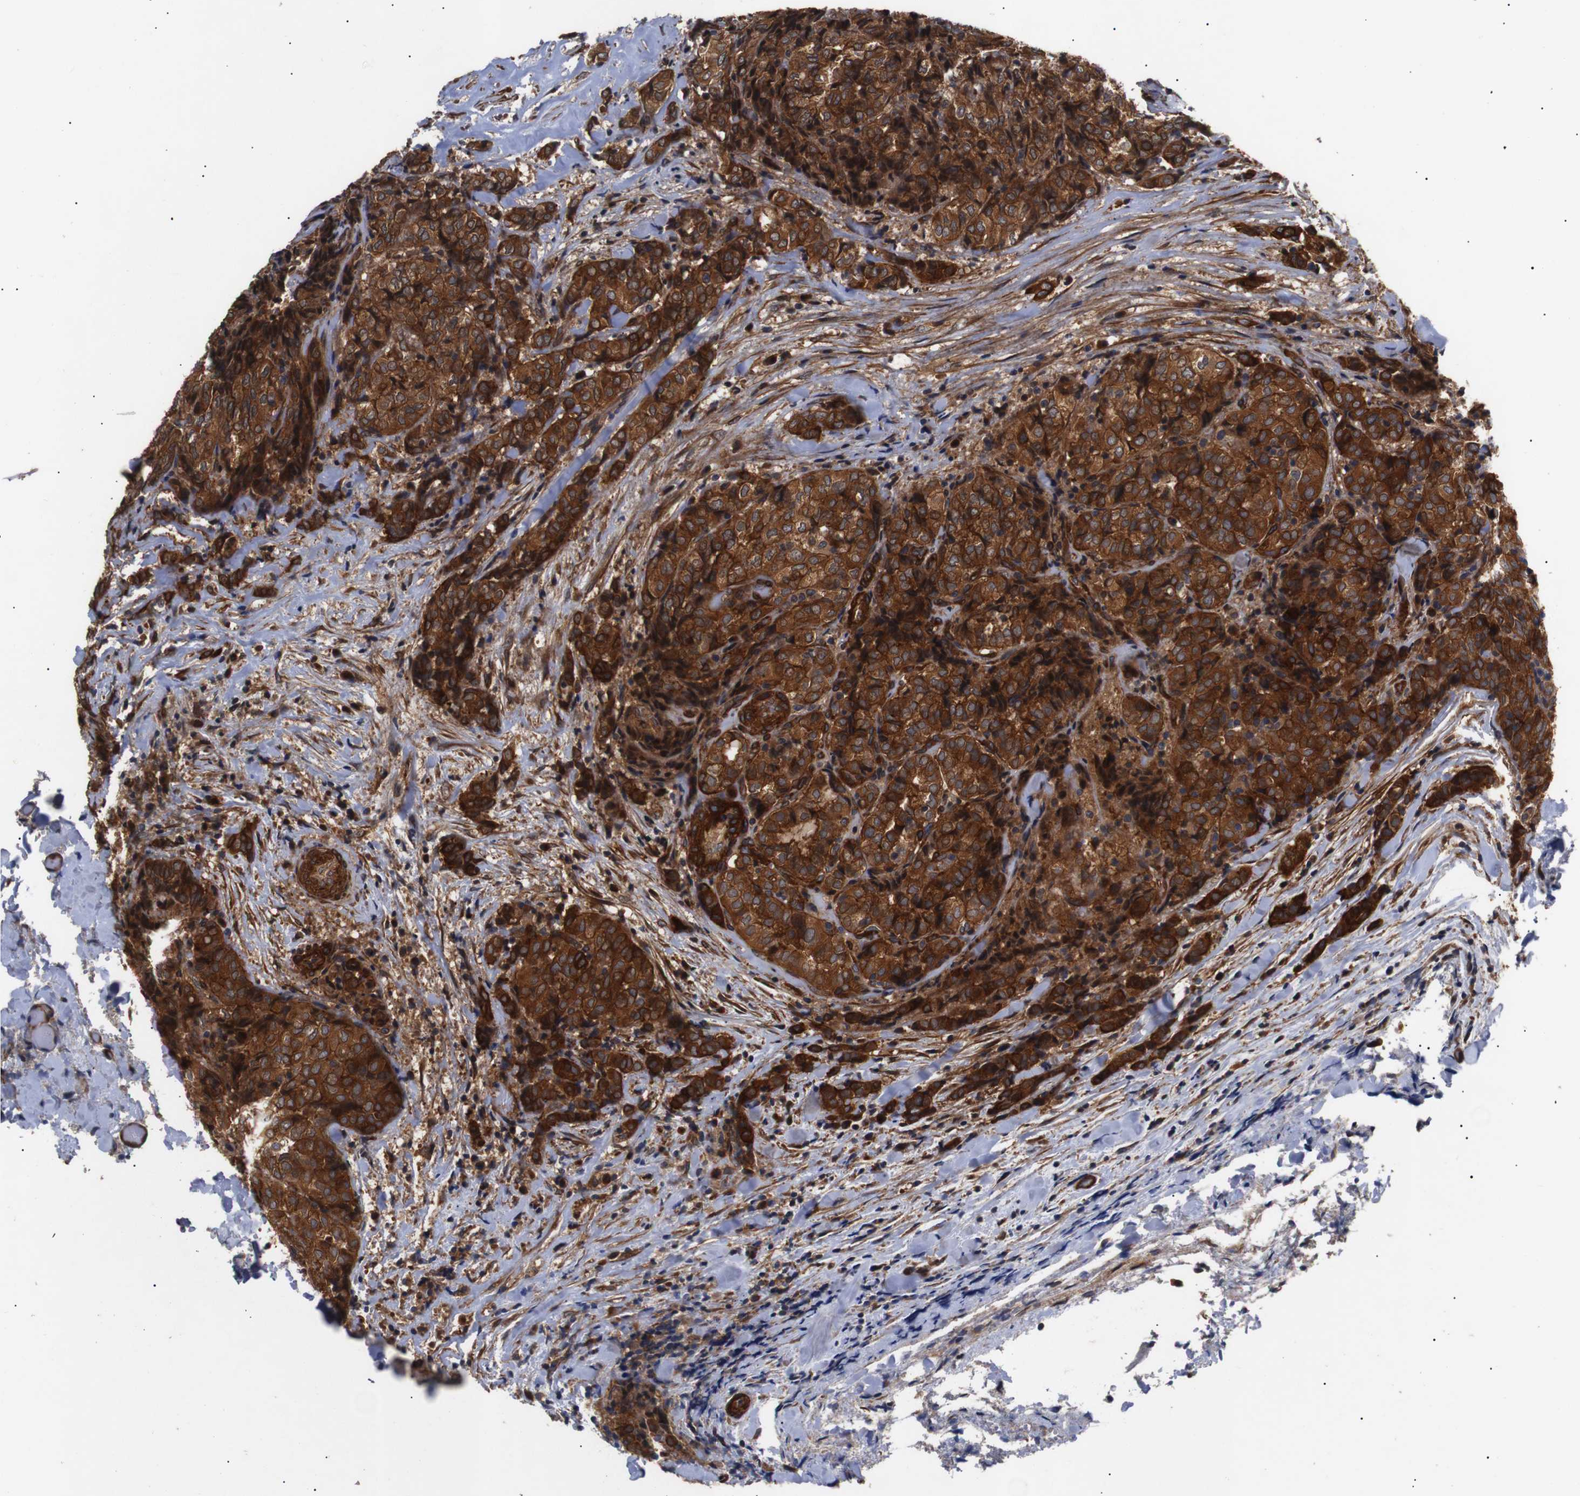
{"staining": {"intensity": "strong", "quantity": ">75%", "location": "cytoplasmic/membranous"}, "tissue": "thyroid cancer", "cell_type": "Tumor cells", "image_type": "cancer", "snomed": [{"axis": "morphology", "description": "Normal tissue, NOS"}, {"axis": "morphology", "description": "Papillary adenocarcinoma, NOS"}, {"axis": "topography", "description": "Thyroid gland"}], "caption": "Strong cytoplasmic/membranous protein expression is identified in approximately >75% of tumor cells in papillary adenocarcinoma (thyroid). (IHC, brightfield microscopy, high magnification).", "gene": "PAWR", "patient": {"sex": "female", "age": 30}}